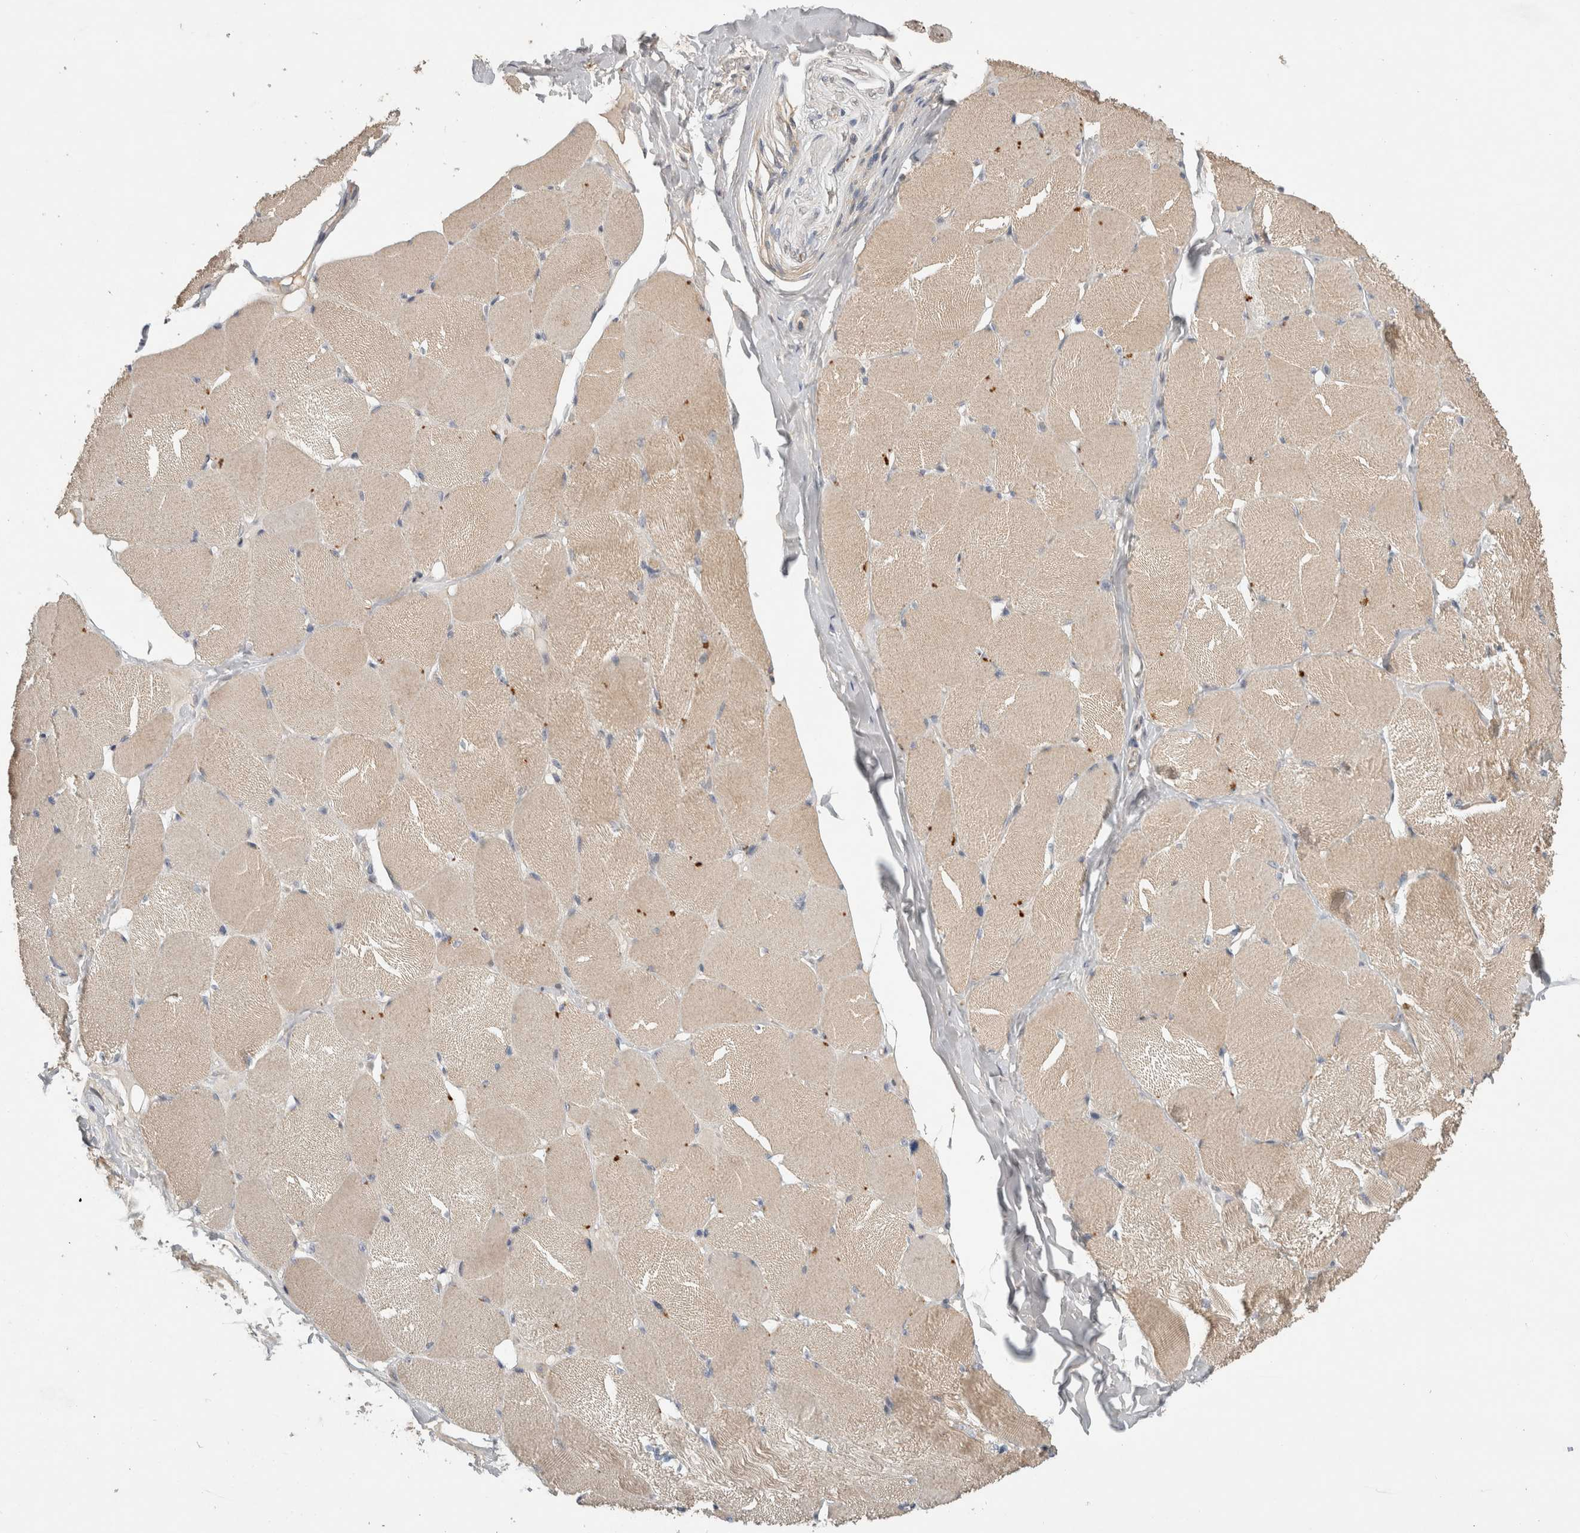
{"staining": {"intensity": "weak", "quantity": ">75%", "location": "cytoplasmic/membranous"}, "tissue": "skeletal muscle", "cell_type": "Myocytes", "image_type": "normal", "snomed": [{"axis": "morphology", "description": "Normal tissue, NOS"}, {"axis": "topography", "description": "Skin"}, {"axis": "topography", "description": "Skeletal muscle"}], "caption": "Brown immunohistochemical staining in normal skeletal muscle displays weak cytoplasmic/membranous expression in approximately >75% of myocytes. (Stains: DAB (3,3'-diaminobenzidine) in brown, nuclei in blue, Microscopy: brightfield microscopy at high magnification).", "gene": "CERS3", "patient": {"sex": "male", "age": 83}}